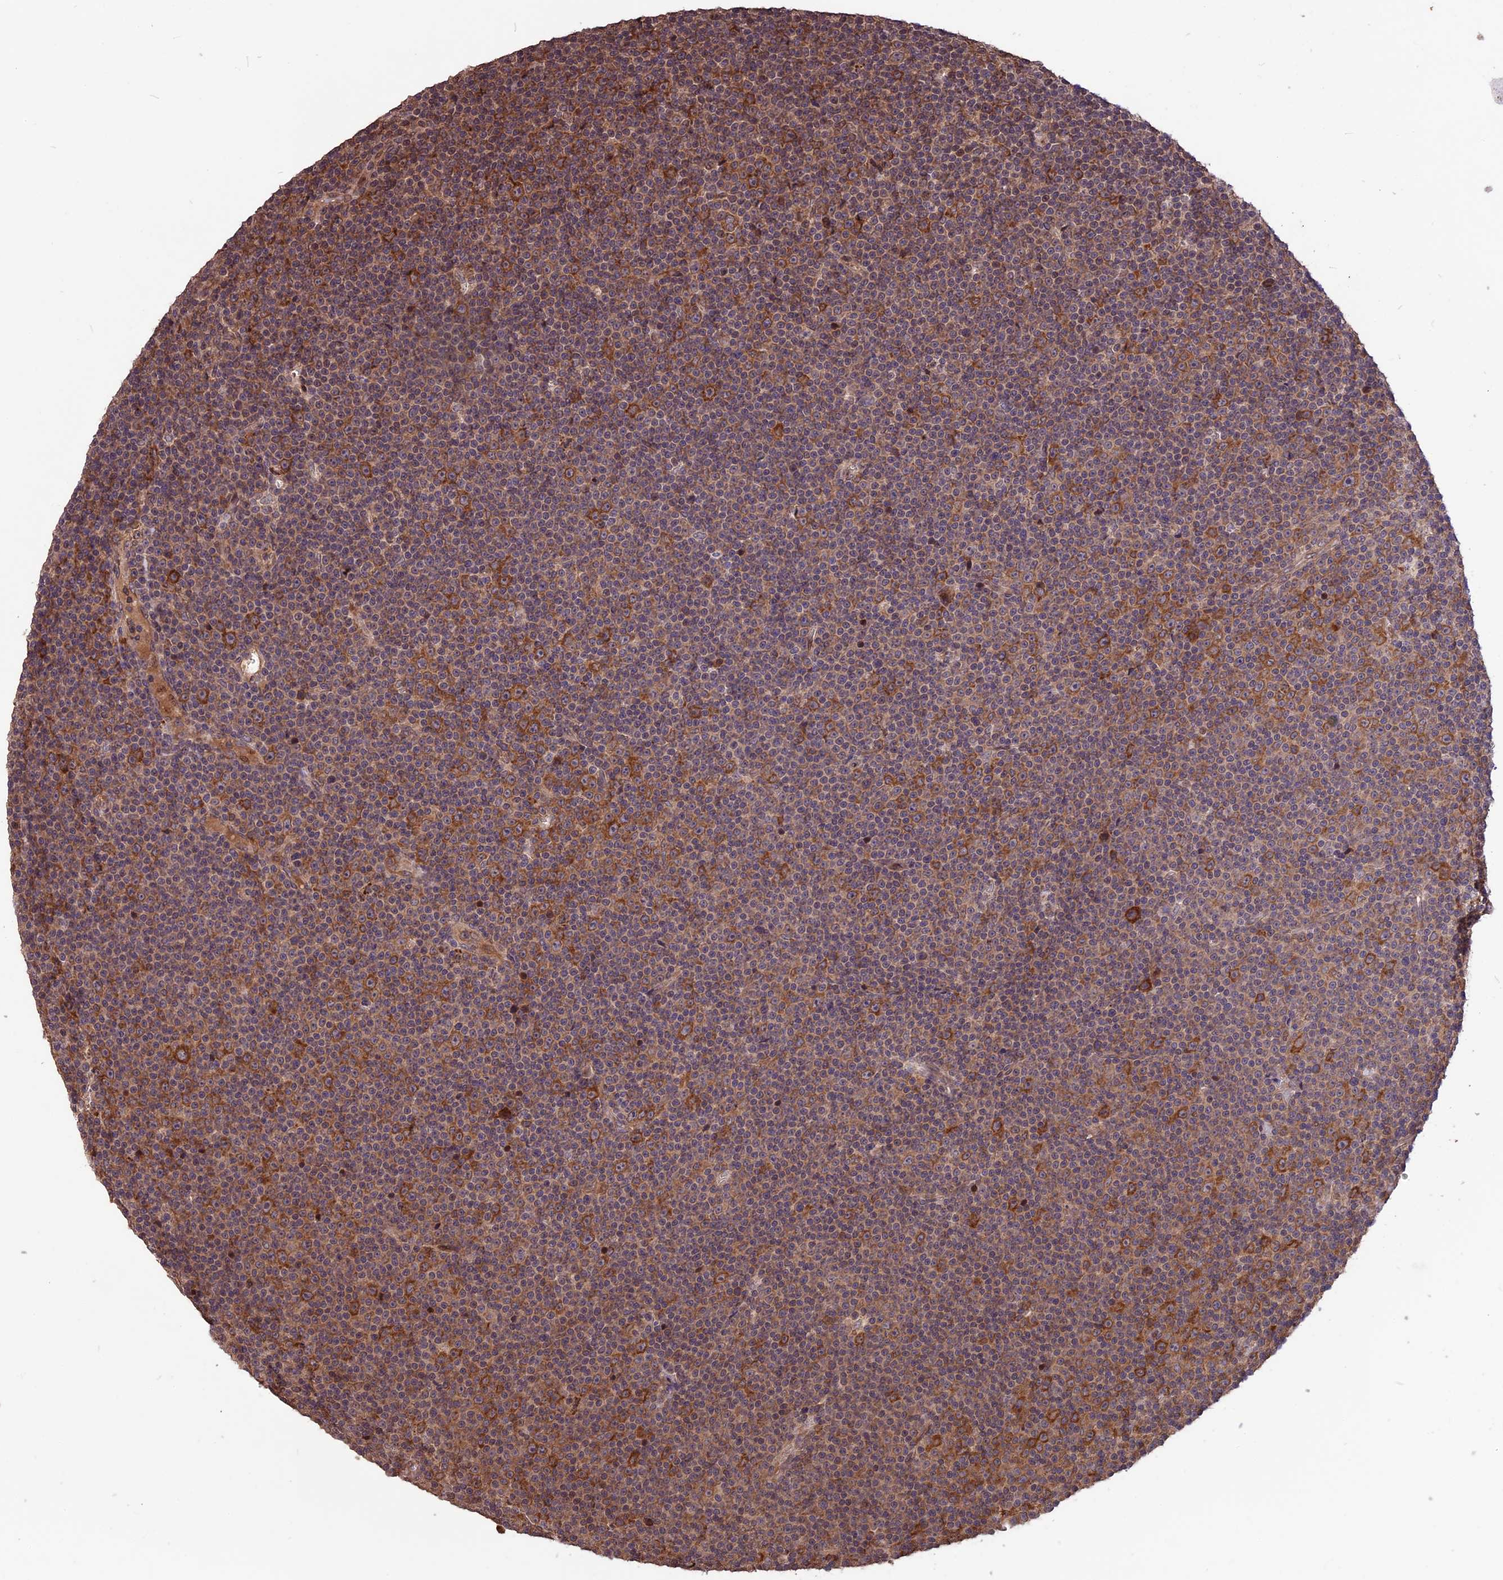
{"staining": {"intensity": "moderate", "quantity": "<25%", "location": "cytoplasmic/membranous"}, "tissue": "lymphoma", "cell_type": "Tumor cells", "image_type": "cancer", "snomed": [{"axis": "morphology", "description": "Malignant lymphoma, non-Hodgkin's type, Low grade"}, {"axis": "topography", "description": "Lymph node"}], "caption": "Human low-grade malignant lymphoma, non-Hodgkin's type stained with a brown dye exhibits moderate cytoplasmic/membranous positive expression in approximately <25% of tumor cells.", "gene": "ZNF598", "patient": {"sex": "female", "age": 67}}